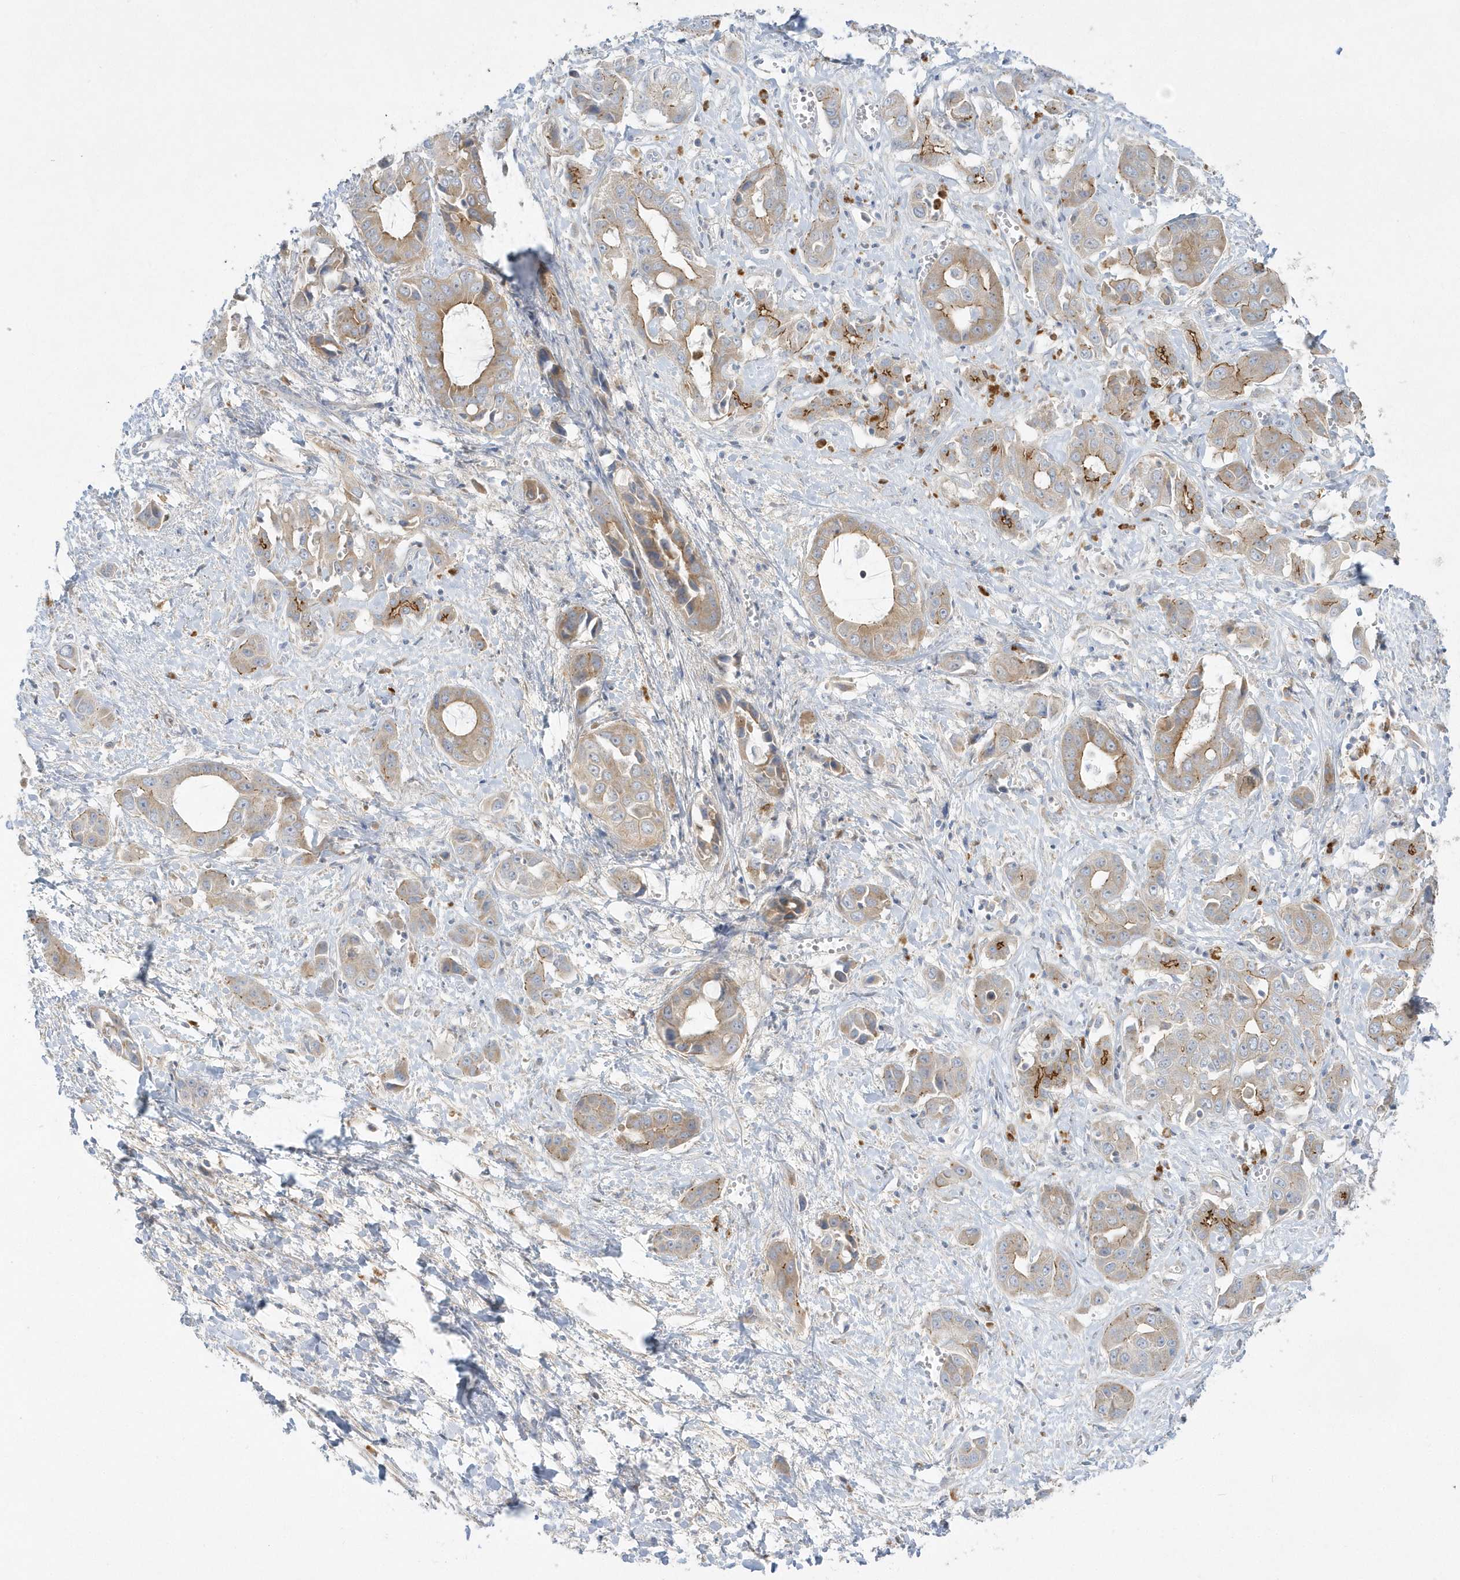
{"staining": {"intensity": "moderate", "quantity": "25%-75%", "location": "cytoplasmic/membranous"}, "tissue": "liver cancer", "cell_type": "Tumor cells", "image_type": "cancer", "snomed": [{"axis": "morphology", "description": "Cholangiocarcinoma"}, {"axis": "topography", "description": "Liver"}], "caption": "Brown immunohistochemical staining in liver cancer (cholangiocarcinoma) demonstrates moderate cytoplasmic/membranous expression in about 25%-75% of tumor cells.", "gene": "DNAJC18", "patient": {"sex": "female", "age": 52}}